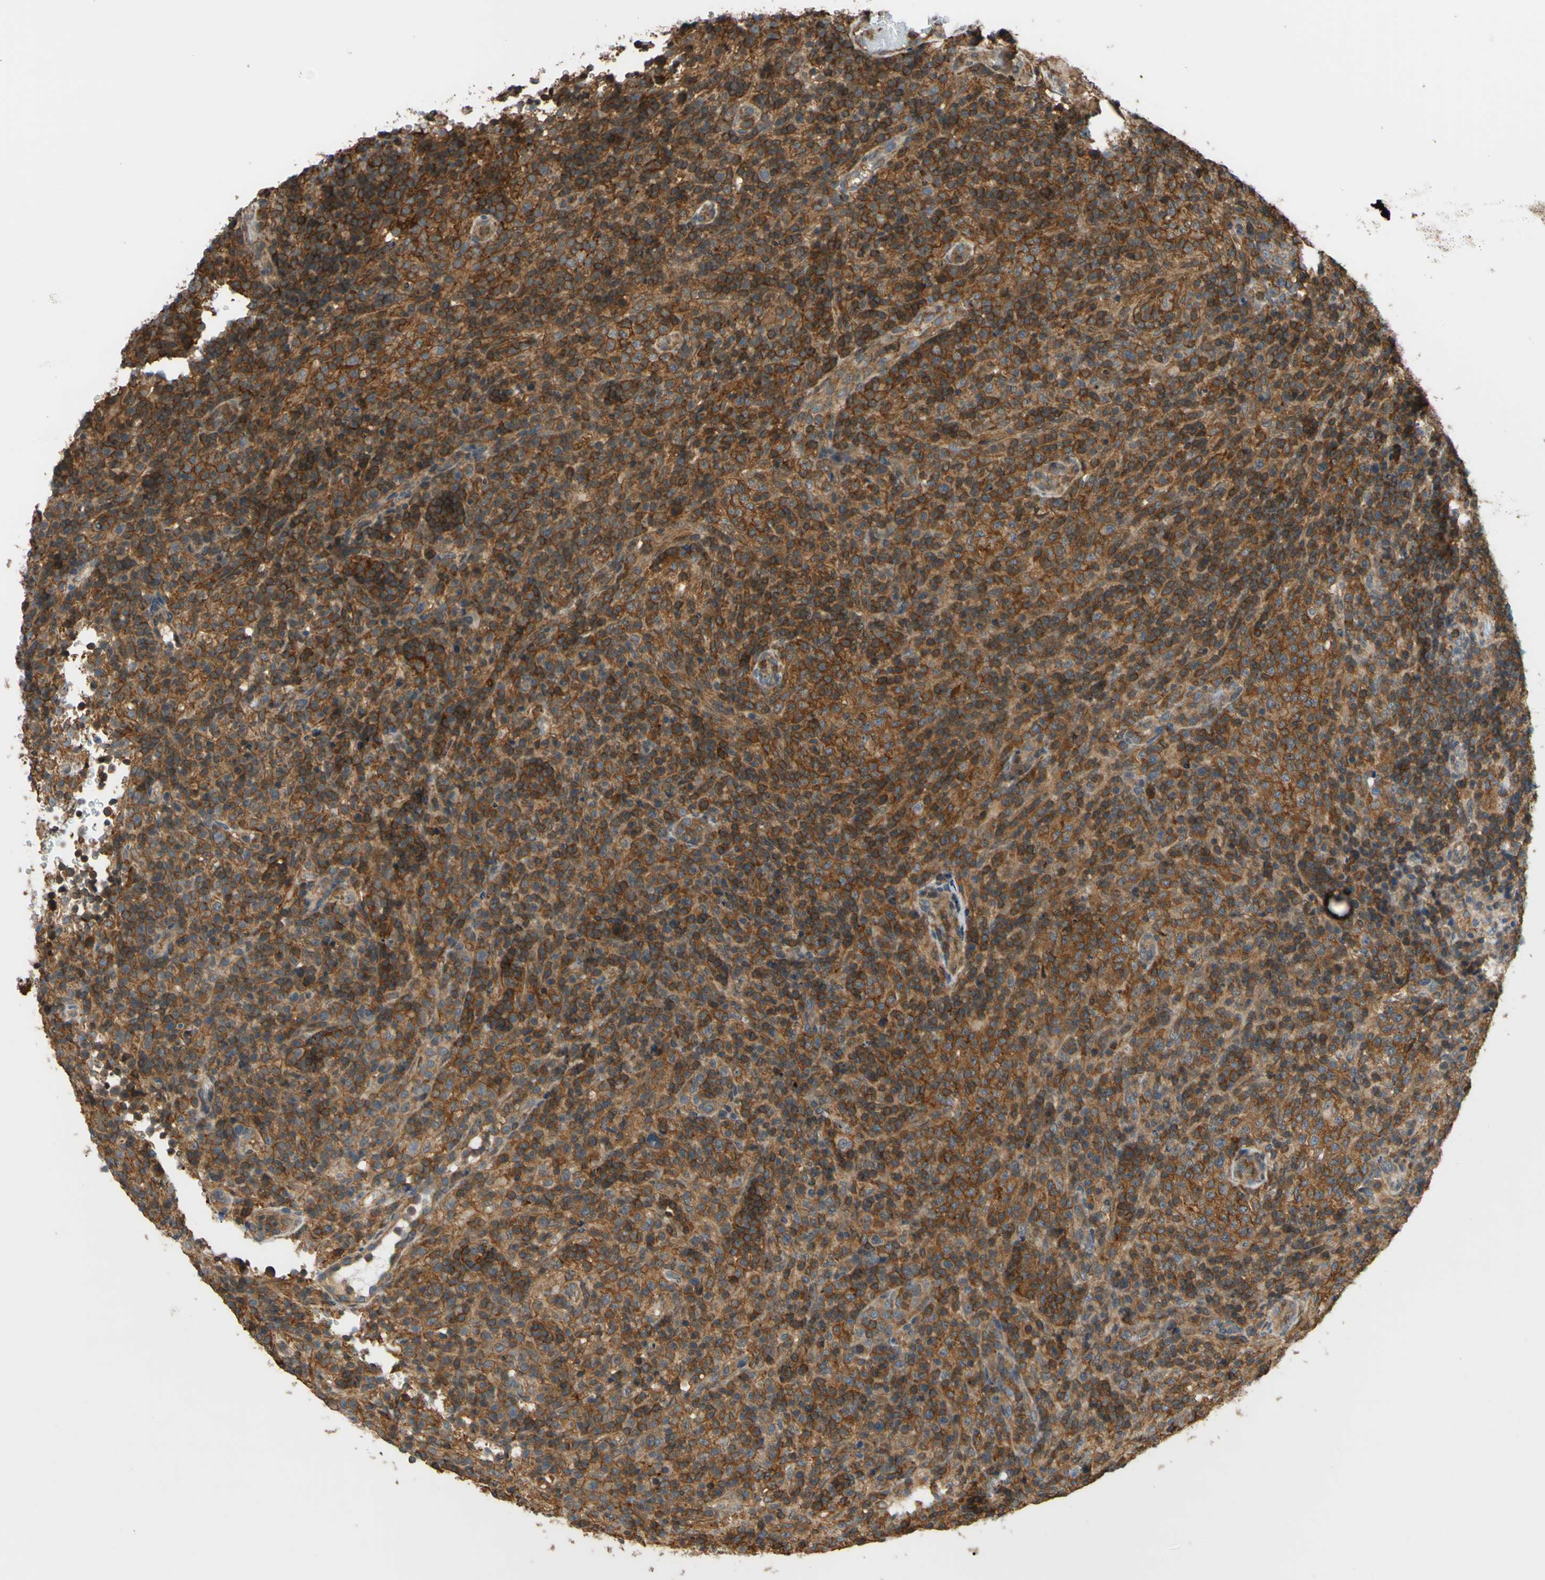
{"staining": {"intensity": "moderate", "quantity": ">75%", "location": "cytoplasmic/membranous"}, "tissue": "lymphoma", "cell_type": "Tumor cells", "image_type": "cancer", "snomed": [{"axis": "morphology", "description": "Malignant lymphoma, non-Hodgkin's type, High grade"}, {"axis": "topography", "description": "Lymph node"}], "caption": "A high-resolution micrograph shows immunohistochemistry (IHC) staining of lymphoma, which displays moderate cytoplasmic/membranous positivity in approximately >75% of tumor cells.", "gene": "ADD3", "patient": {"sex": "female", "age": 76}}